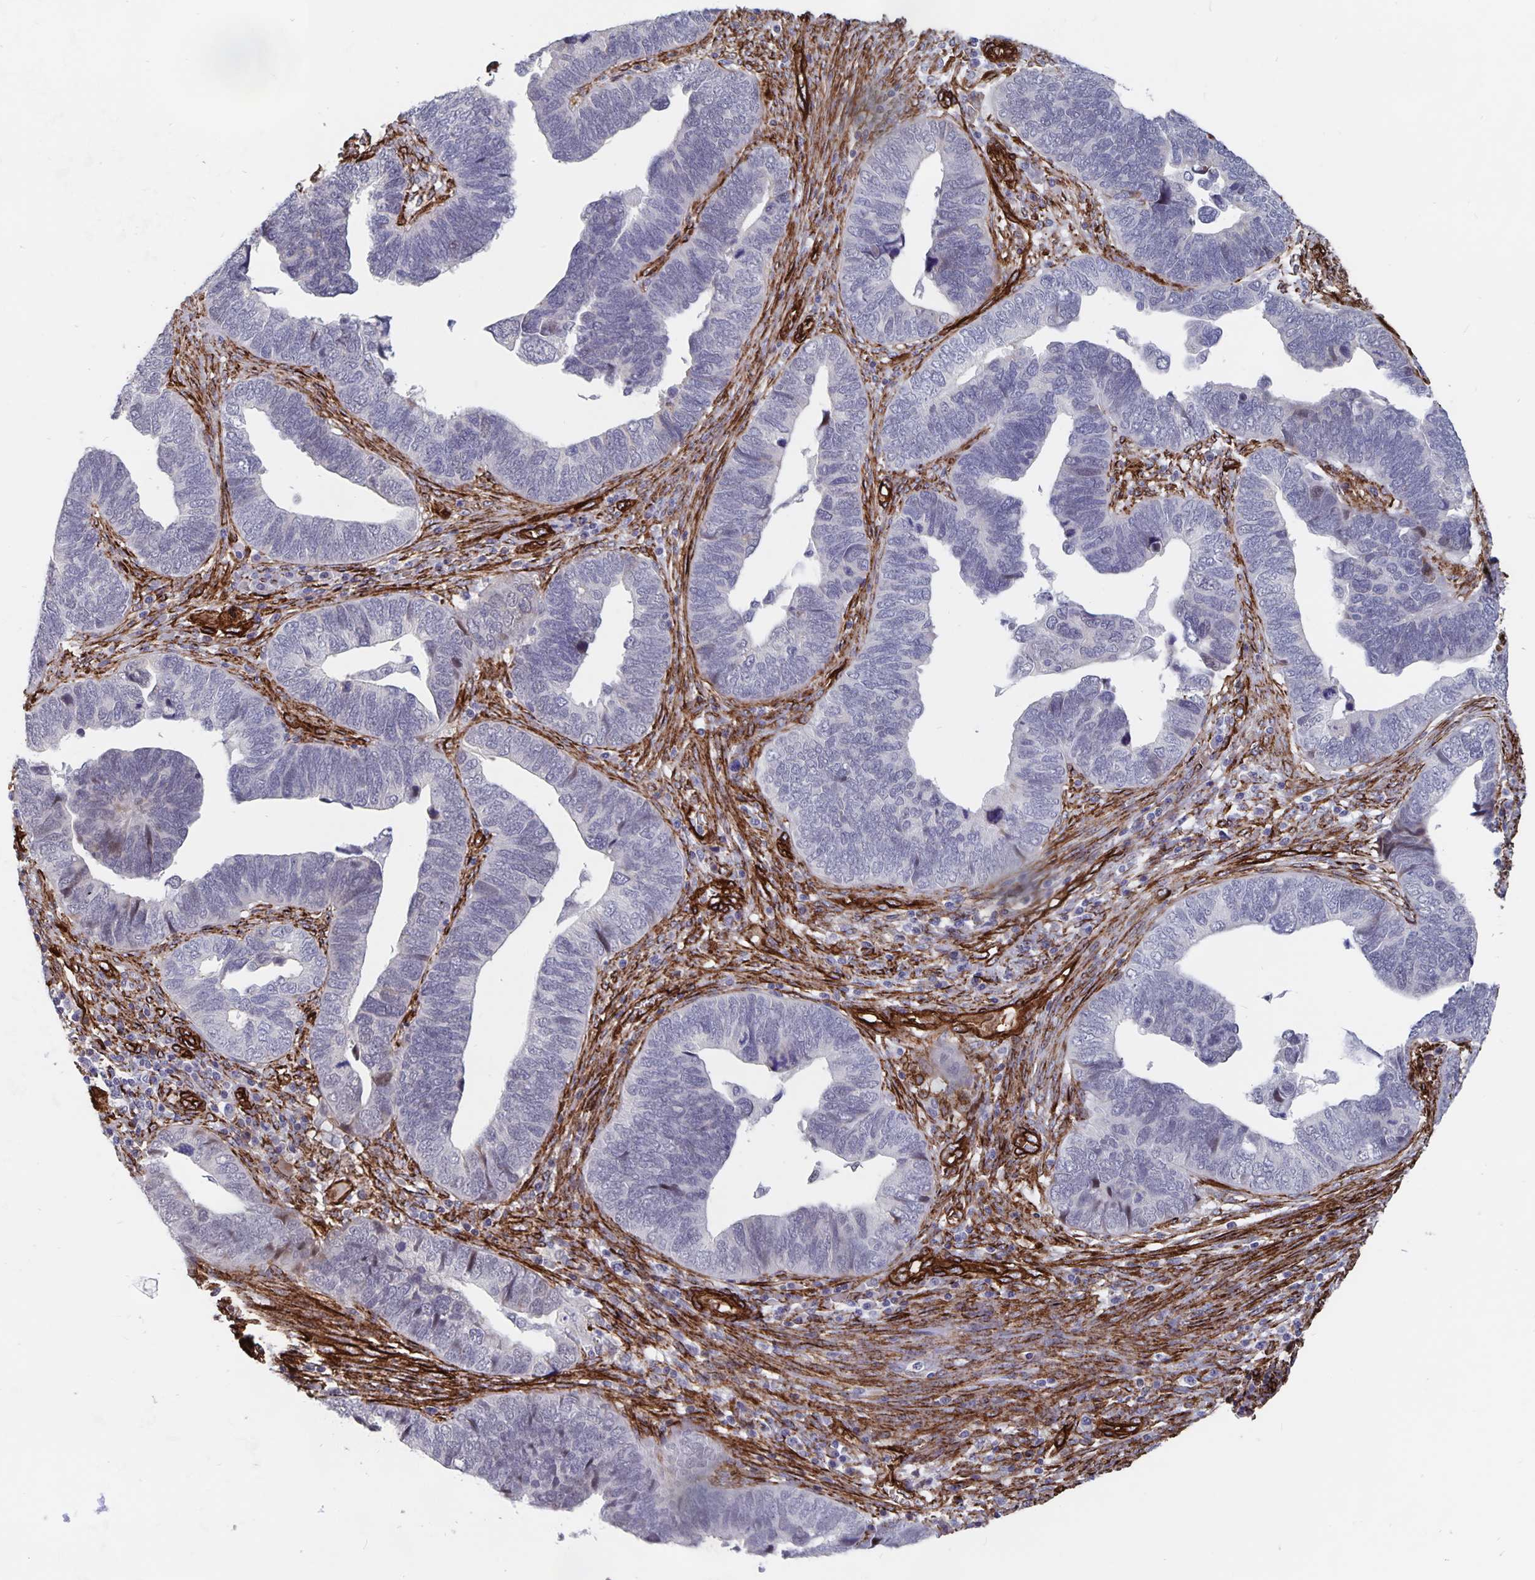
{"staining": {"intensity": "negative", "quantity": "none", "location": "none"}, "tissue": "endometrial cancer", "cell_type": "Tumor cells", "image_type": "cancer", "snomed": [{"axis": "morphology", "description": "Adenocarcinoma, NOS"}, {"axis": "topography", "description": "Endometrium"}], "caption": "High power microscopy micrograph of an IHC image of endometrial adenocarcinoma, revealing no significant positivity in tumor cells.", "gene": "DCHS2", "patient": {"sex": "female", "age": 79}}